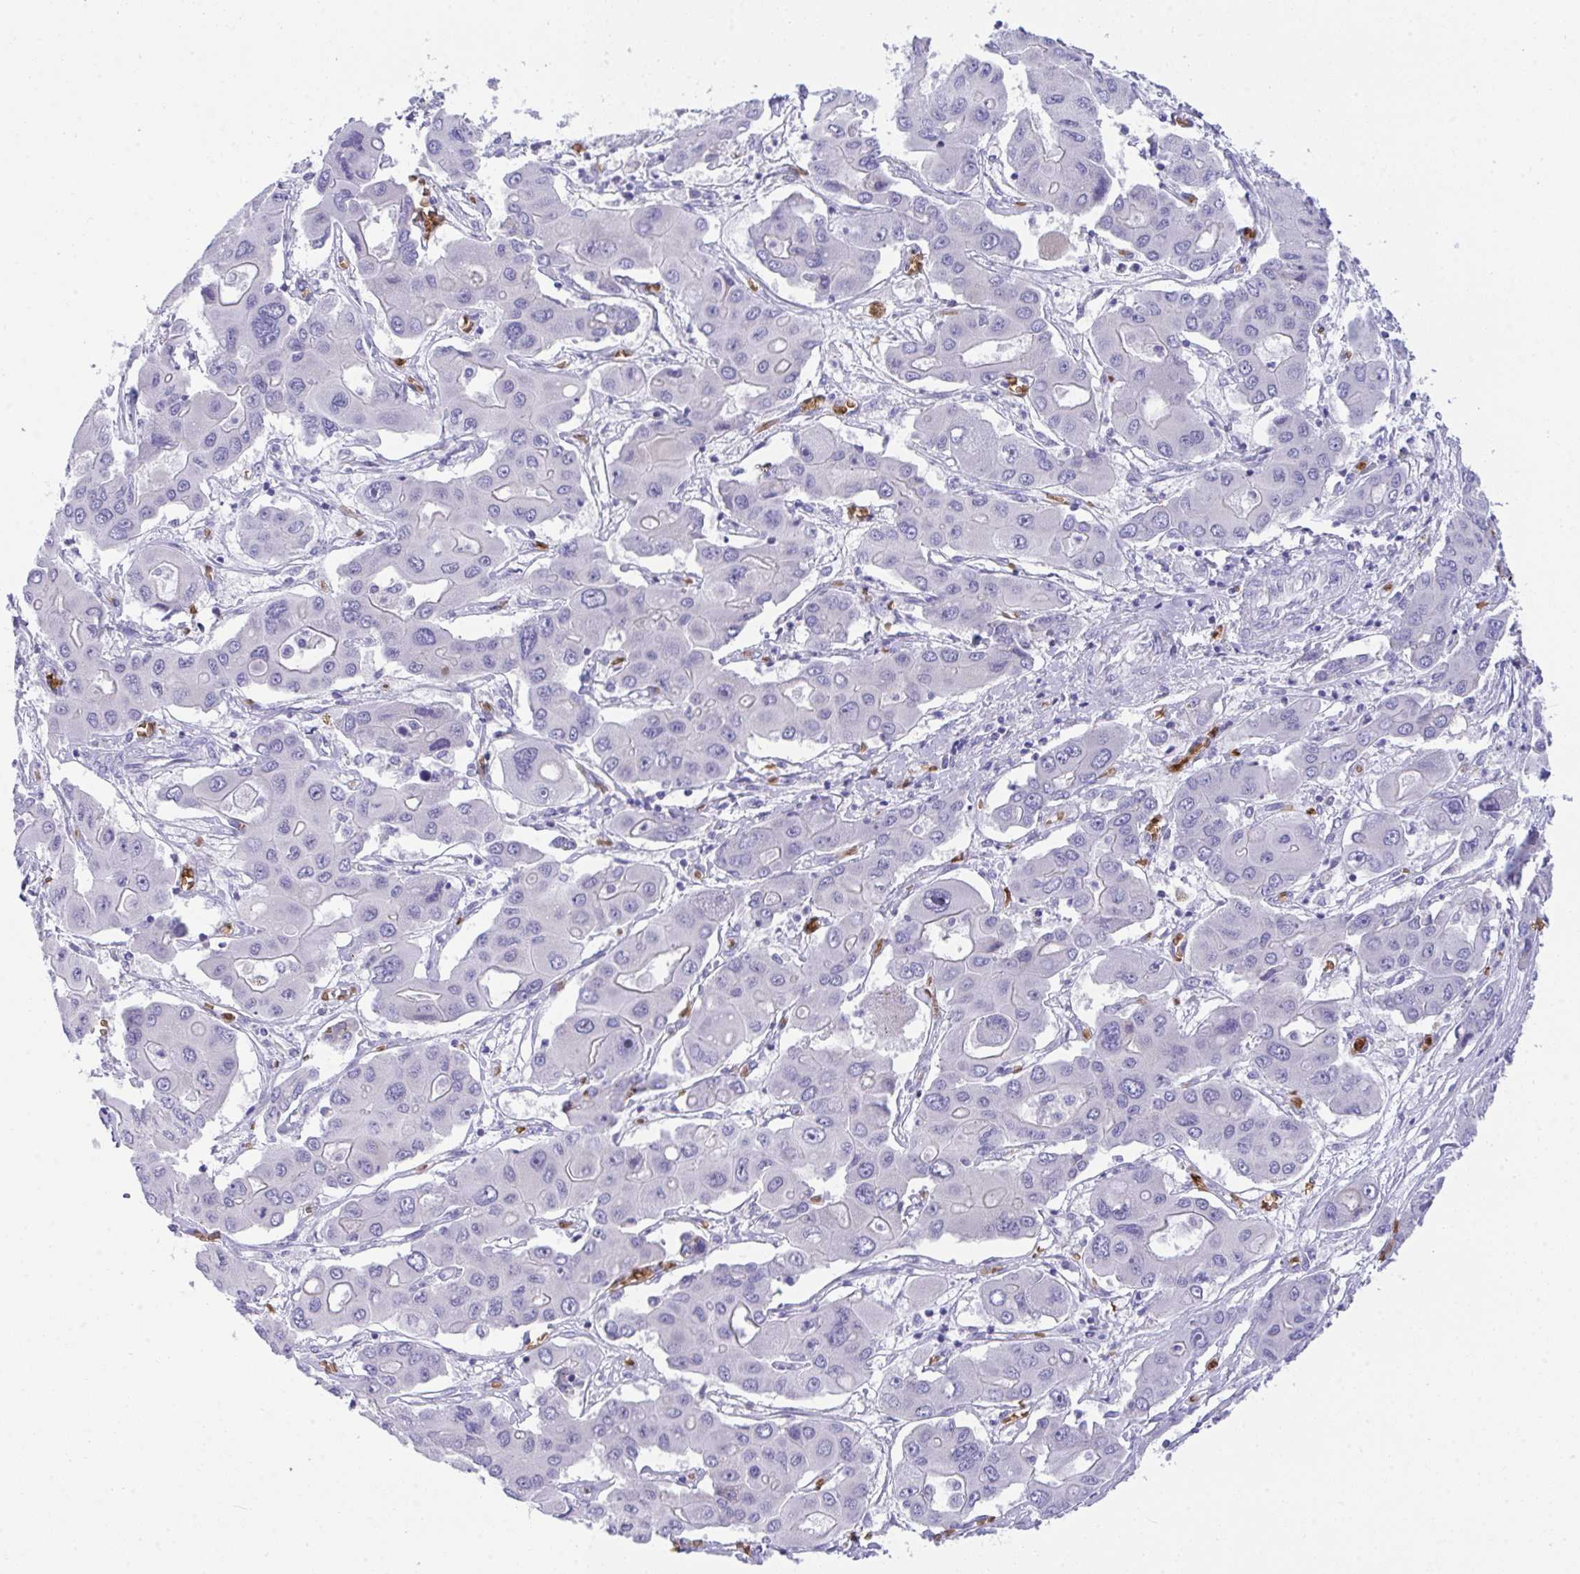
{"staining": {"intensity": "negative", "quantity": "none", "location": "none"}, "tissue": "liver cancer", "cell_type": "Tumor cells", "image_type": "cancer", "snomed": [{"axis": "morphology", "description": "Cholangiocarcinoma"}, {"axis": "topography", "description": "Liver"}], "caption": "Liver cancer (cholangiocarcinoma) was stained to show a protein in brown. There is no significant positivity in tumor cells.", "gene": "ANK1", "patient": {"sex": "male", "age": 67}}